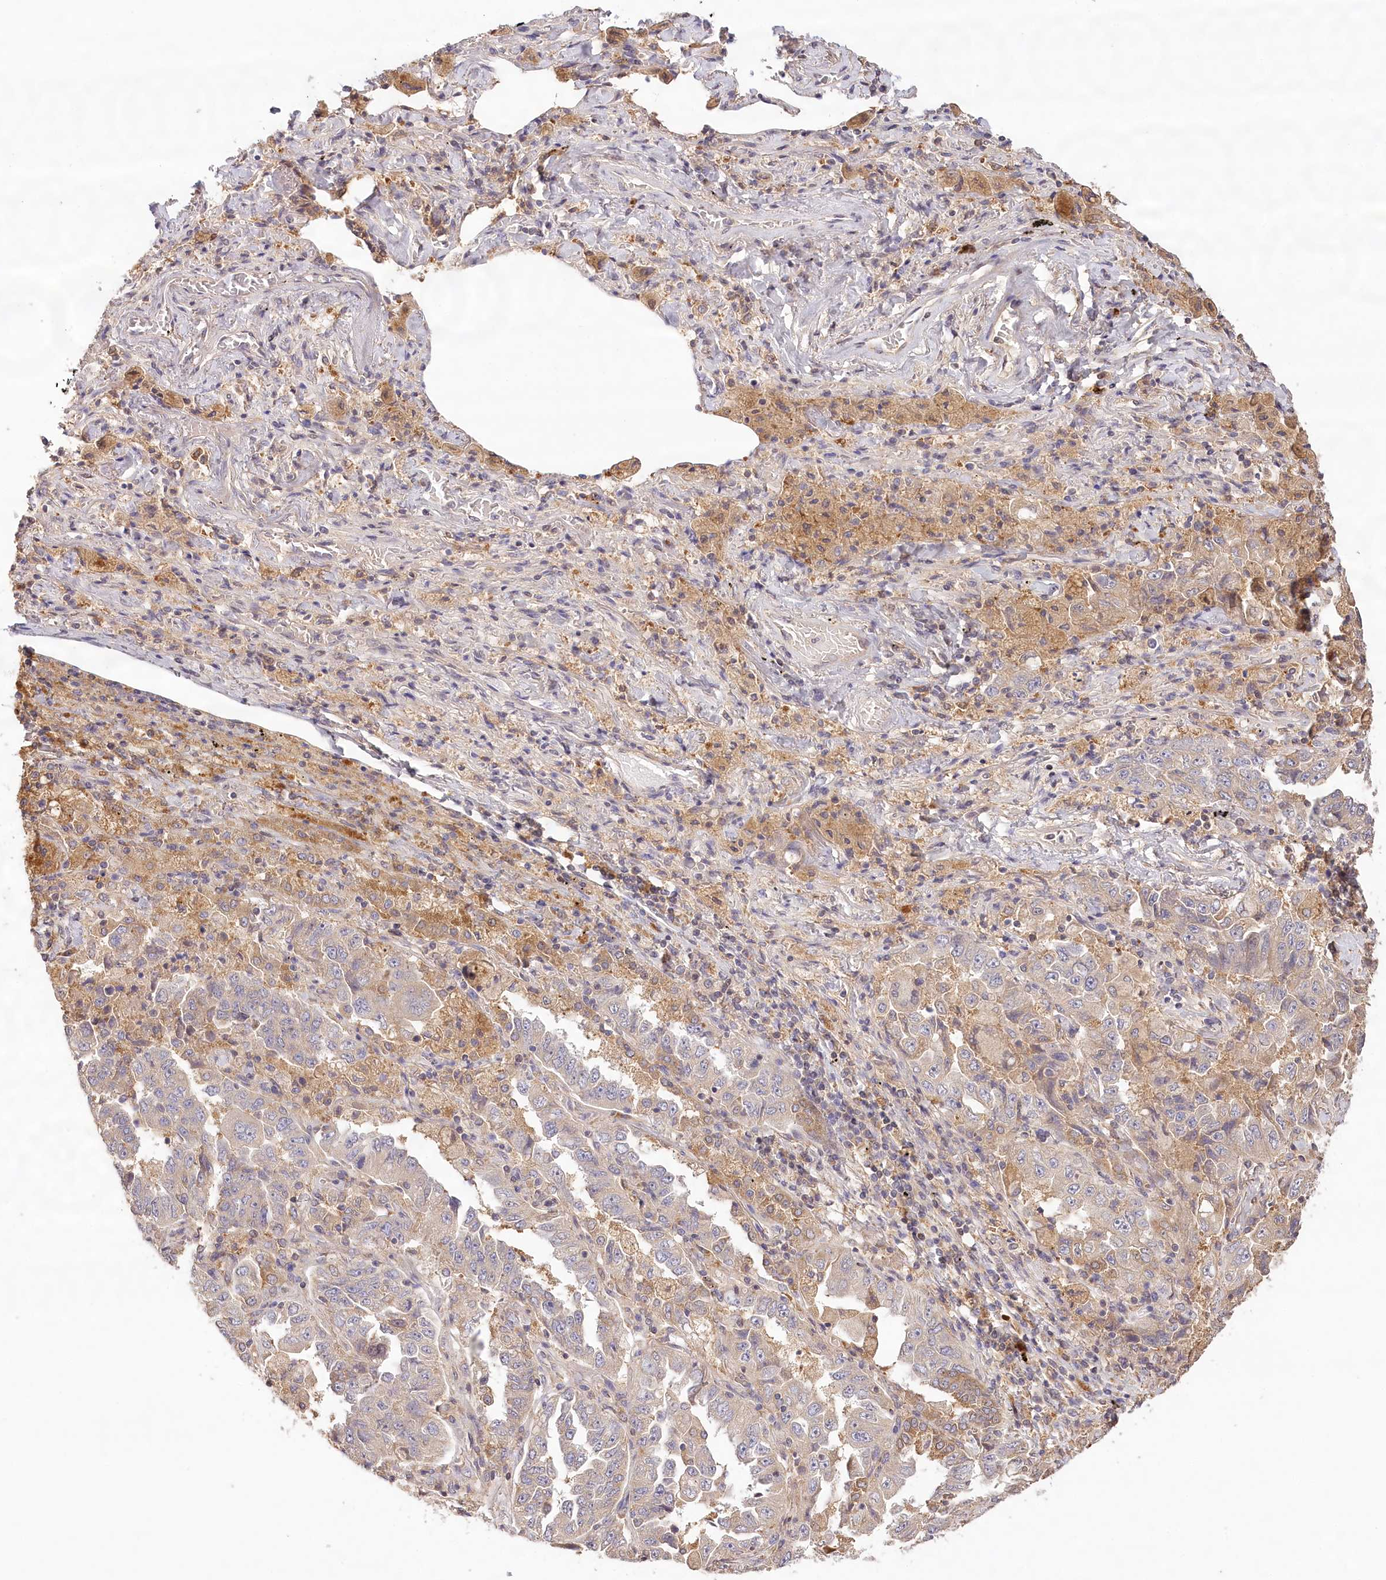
{"staining": {"intensity": "negative", "quantity": "none", "location": "none"}, "tissue": "lung cancer", "cell_type": "Tumor cells", "image_type": "cancer", "snomed": [{"axis": "morphology", "description": "Adenocarcinoma, NOS"}, {"axis": "topography", "description": "Lung"}], "caption": "A histopathology image of human lung cancer (adenocarcinoma) is negative for staining in tumor cells. Nuclei are stained in blue.", "gene": "LSS", "patient": {"sex": "female", "age": 51}}